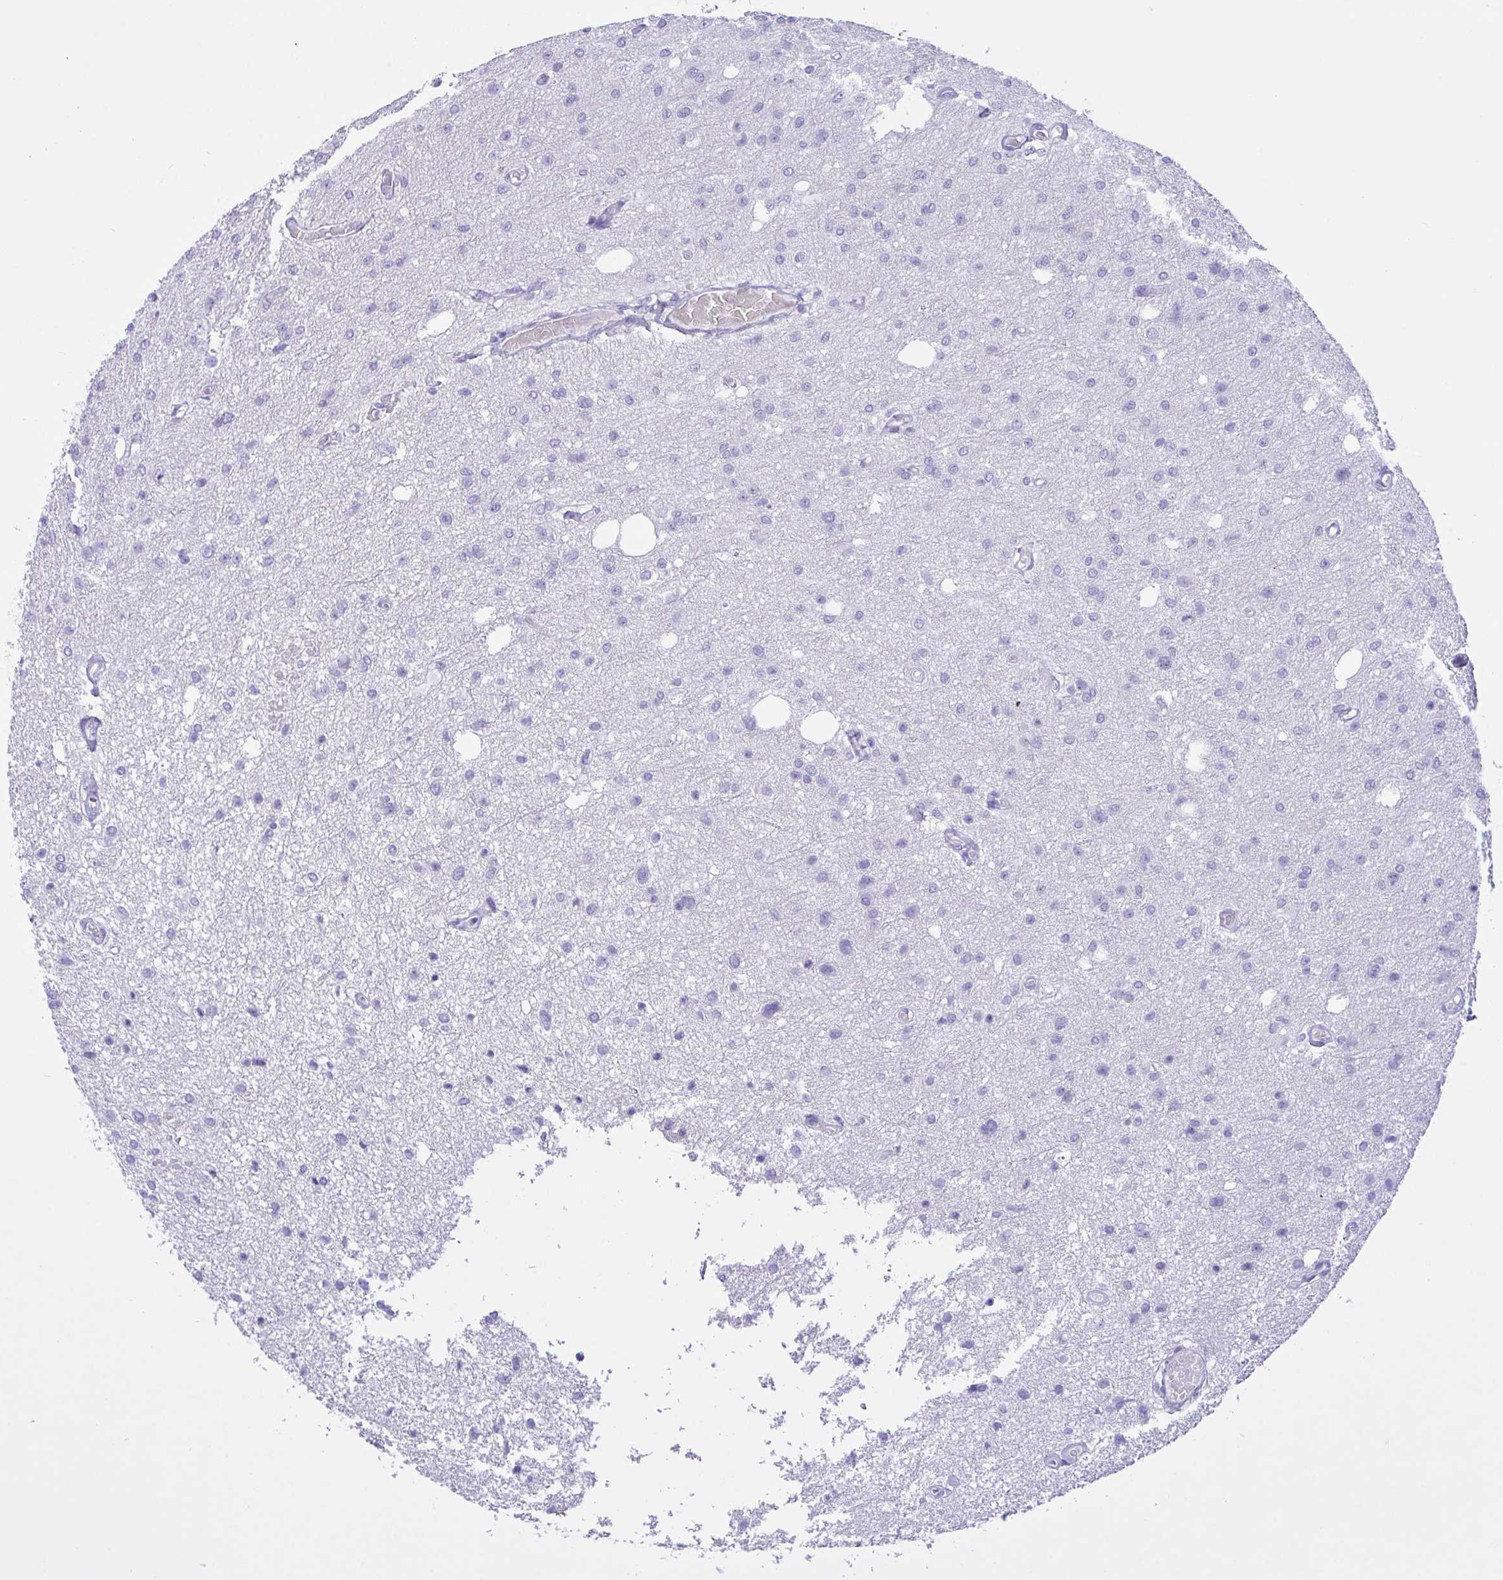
{"staining": {"intensity": "negative", "quantity": "none", "location": "none"}, "tissue": "glioma", "cell_type": "Tumor cells", "image_type": "cancer", "snomed": [{"axis": "morphology", "description": "Glioma, malignant, Low grade"}, {"axis": "topography", "description": "Brain"}], "caption": "High power microscopy micrograph of an immunohistochemistry (IHC) histopathology image of low-grade glioma (malignant), revealing no significant positivity in tumor cells.", "gene": "FAM86B1", "patient": {"sex": "male", "age": 26}}